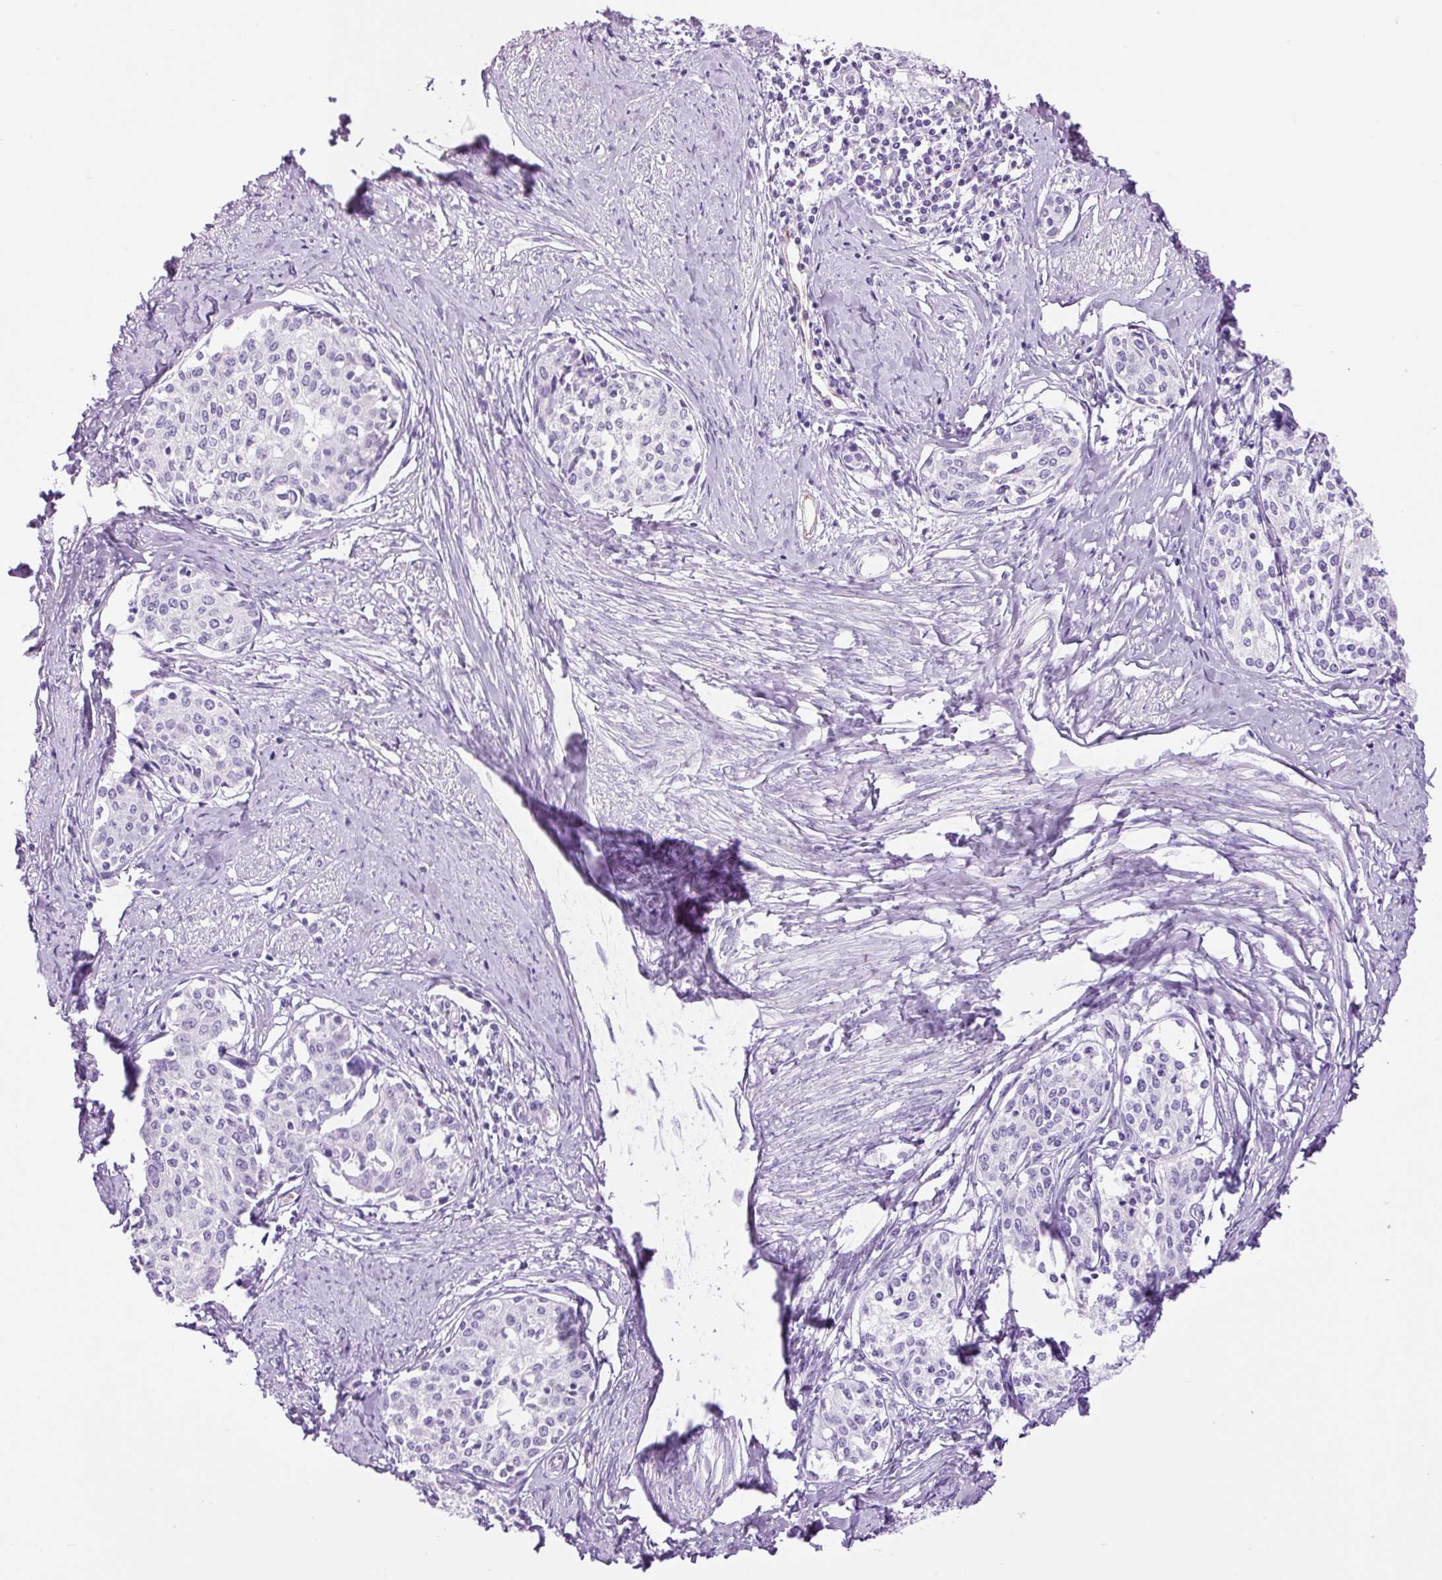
{"staining": {"intensity": "negative", "quantity": "none", "location": "none"}, "tissue": "cervical cancer", "cell_type": "Tumor cells", "image_type": "cancer", "snomed": [{"axis": "morphology", "description": "Squamous cell carcinoma, NOS"}, {"axis": "morphology", "description": "Adenocarcinoma, NOS"}, {"axis": "topography", "description": "Cervix"}], "caption": "Adenocarcinoma (cervical) was stained to show a protein in brown. There is no significant expression in tumor cells.", "gene": "ADSS1", "patient": {"sex": "female", "age": 52}}